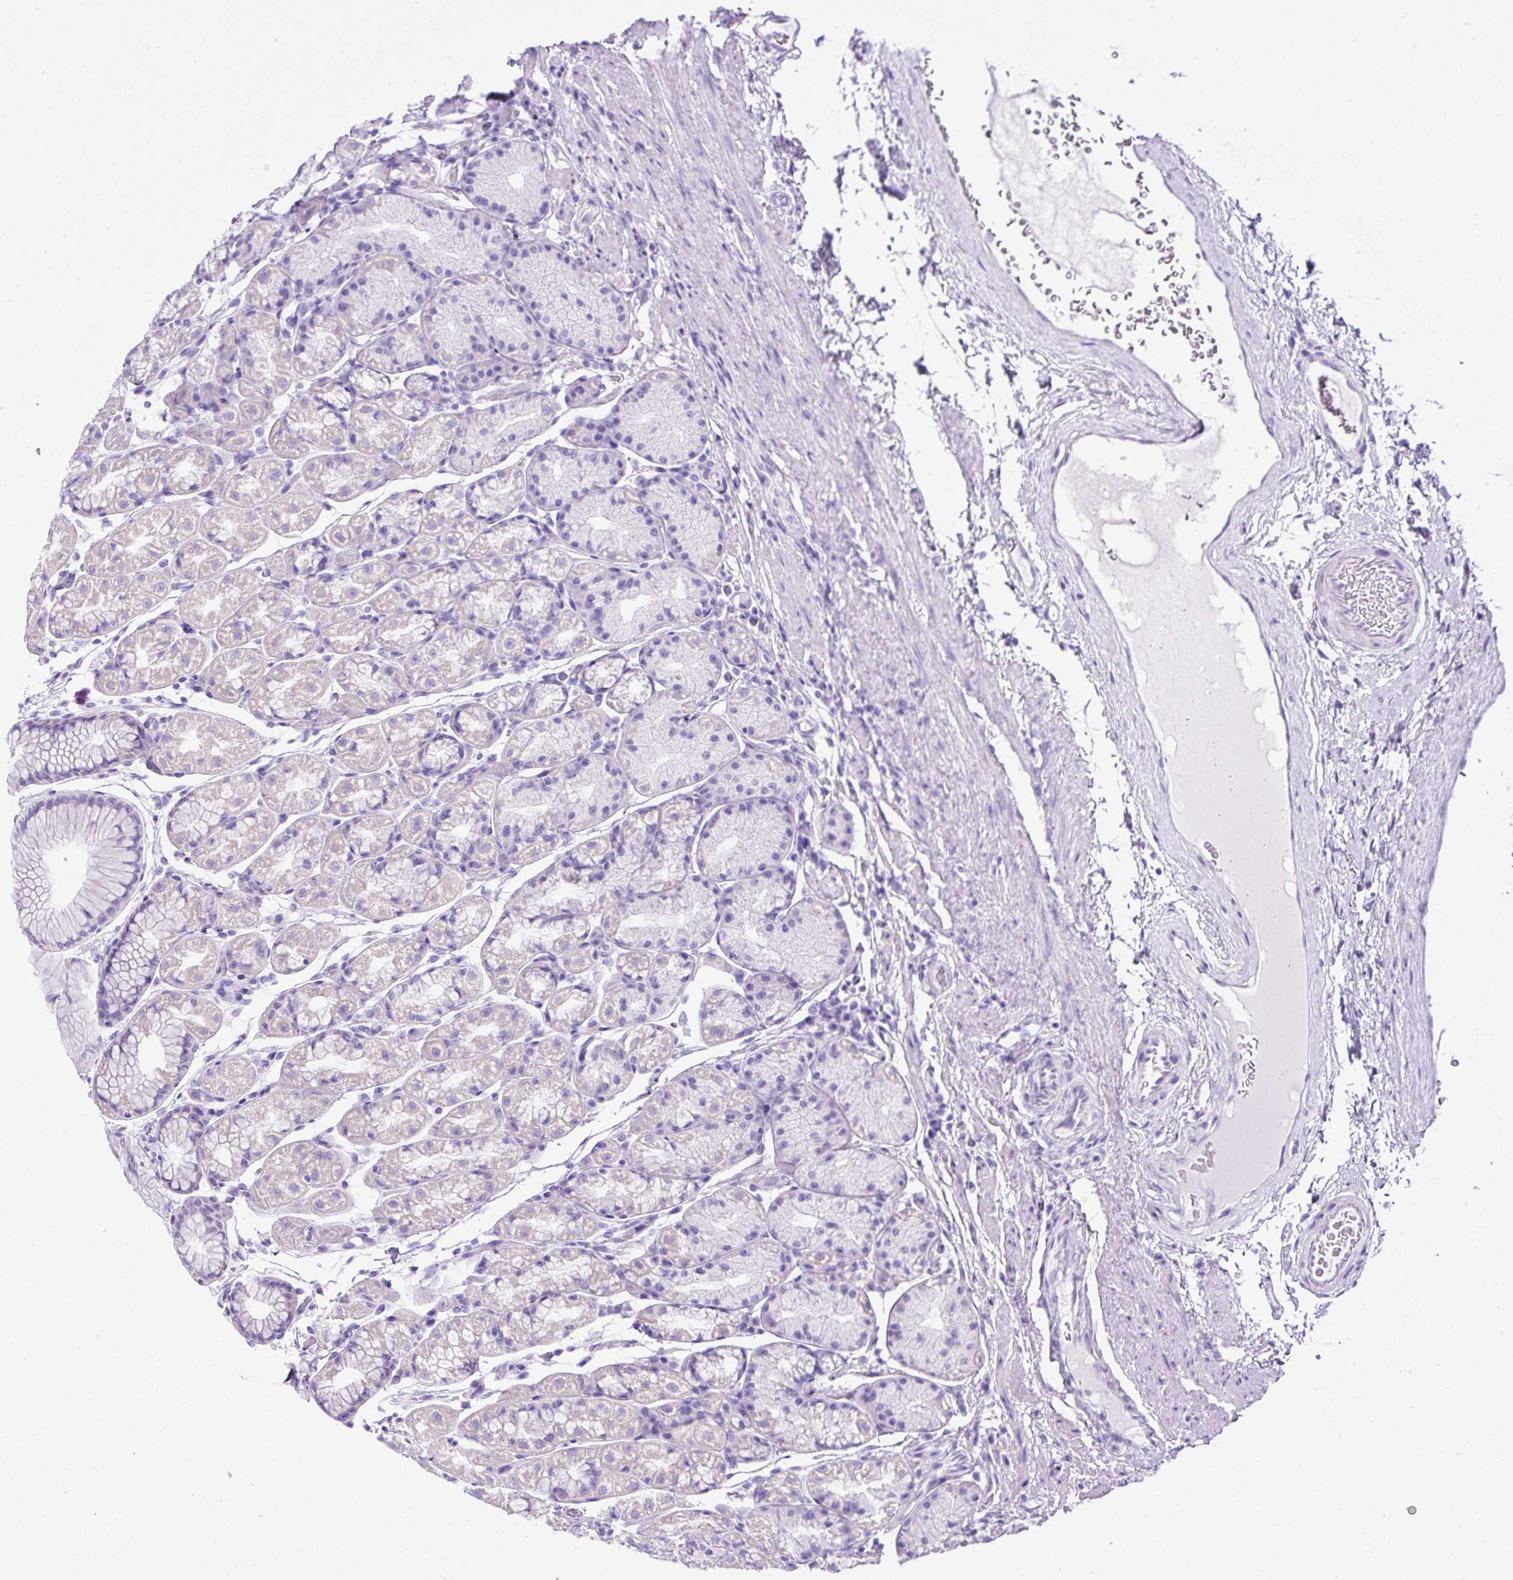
{"staining": {"intensity": "negative", "quantity": "none", "location": "none"}, "tissue": "stomach", "cell_type": "Glandular cells", "image_type": "normal", "snomed": [{"axis": "morphology", "description": "Normal tissue, NOS"}, {"axis": "topography", "description": "Stomach, lower"}], "caption": "The micrograph reveals no significant staining in glandular cells of stomach.", "gene": "KRT12", "patient": {"sex": "male", "age": 67}}